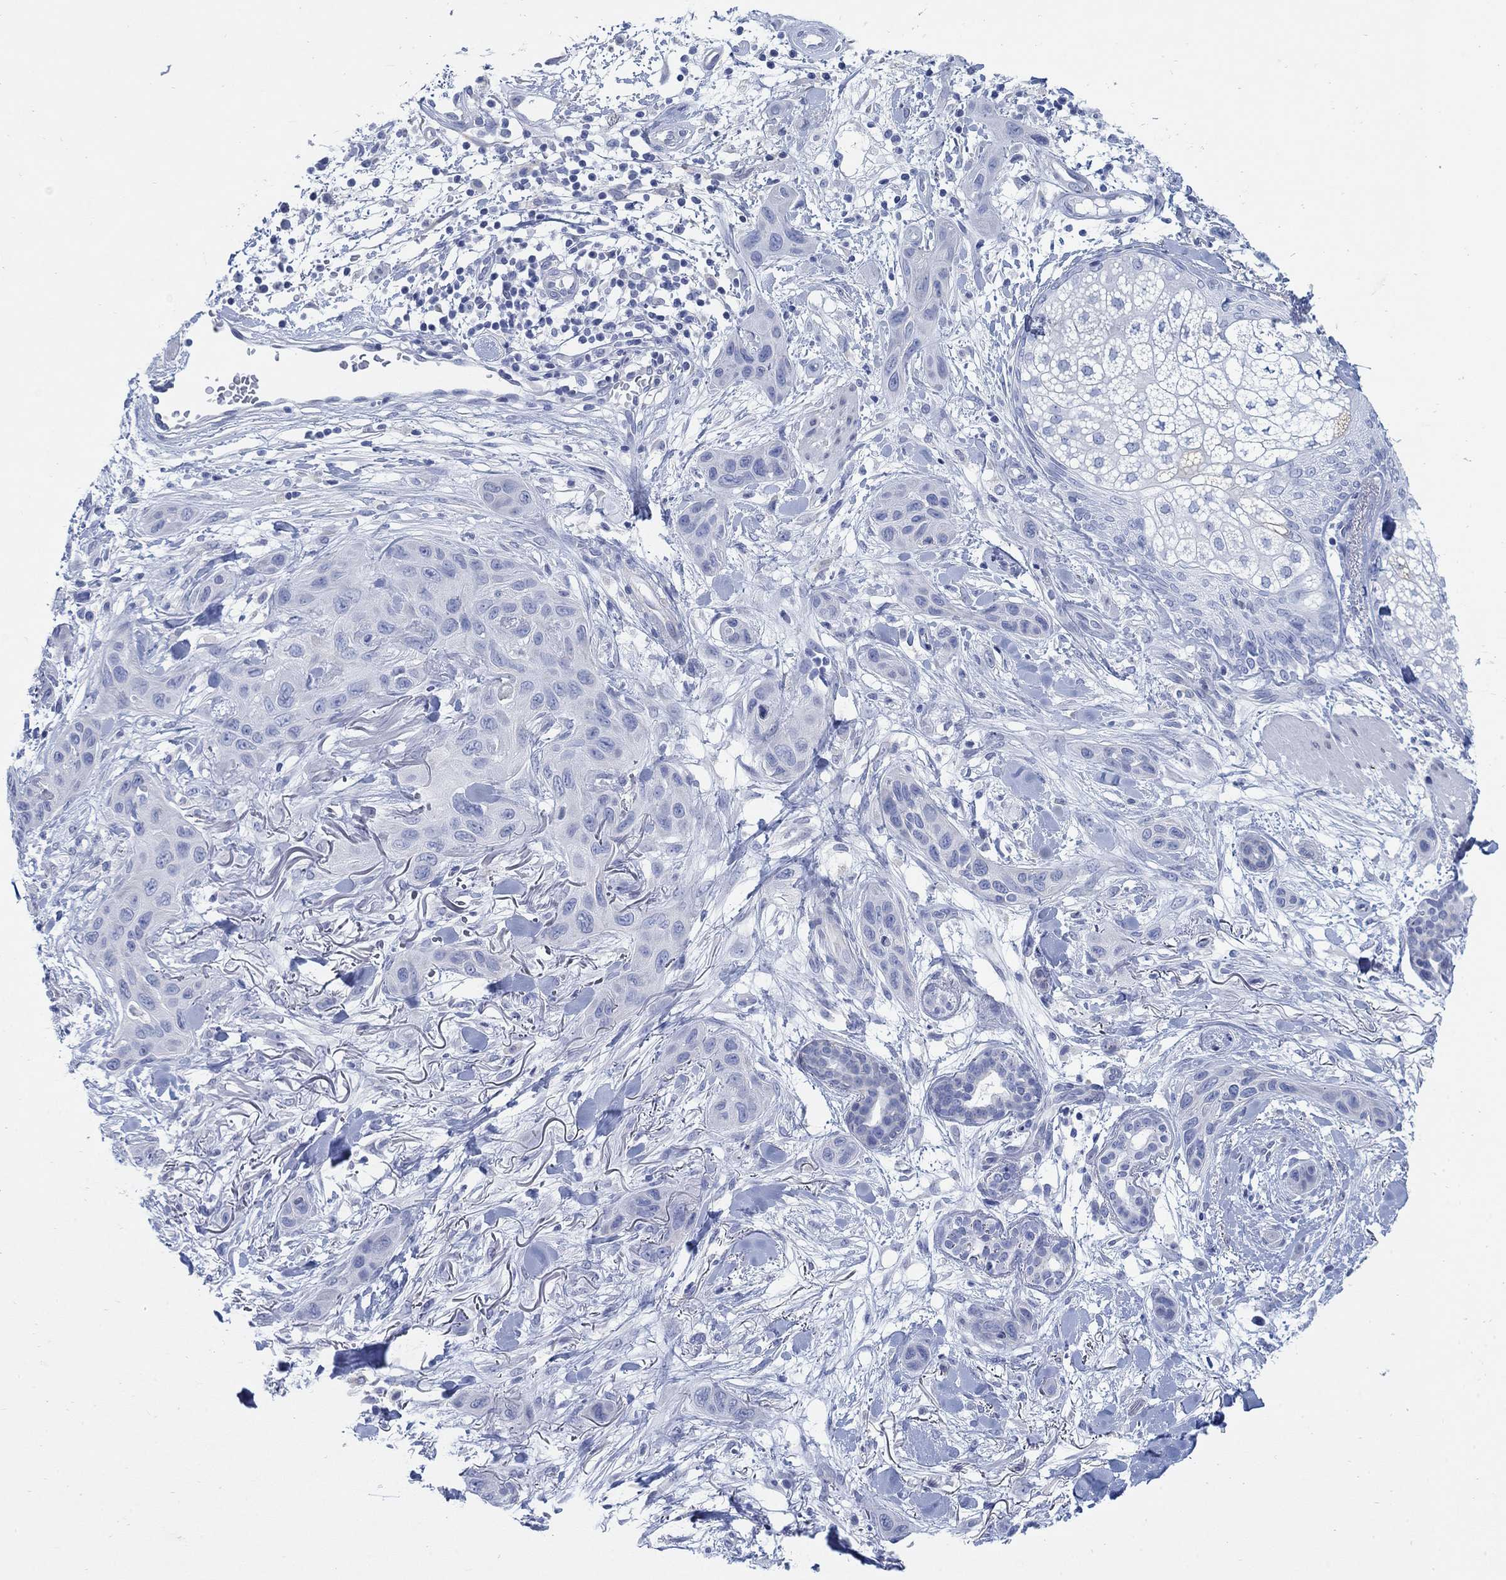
{"staining": {"intensity": "negative", "quantity": "none", "location": "none"}, "tissue": "skin cancer", "cell_type": "Tumor cells", "image_type": "cancer", "snomed": [{"axis": "morphology", "description": "Squamous cell carcinoma, NOS"}, {"axis": "topography", "description": "Skin"}], "caption": "This is a histopathology image of immunohistochemistry staining of skin cancer (squamous cell carcinoma), which shows no expression in tumor cells.", "gene": "SCCPDH", "patient": {"sex": "male", "age": 78}}